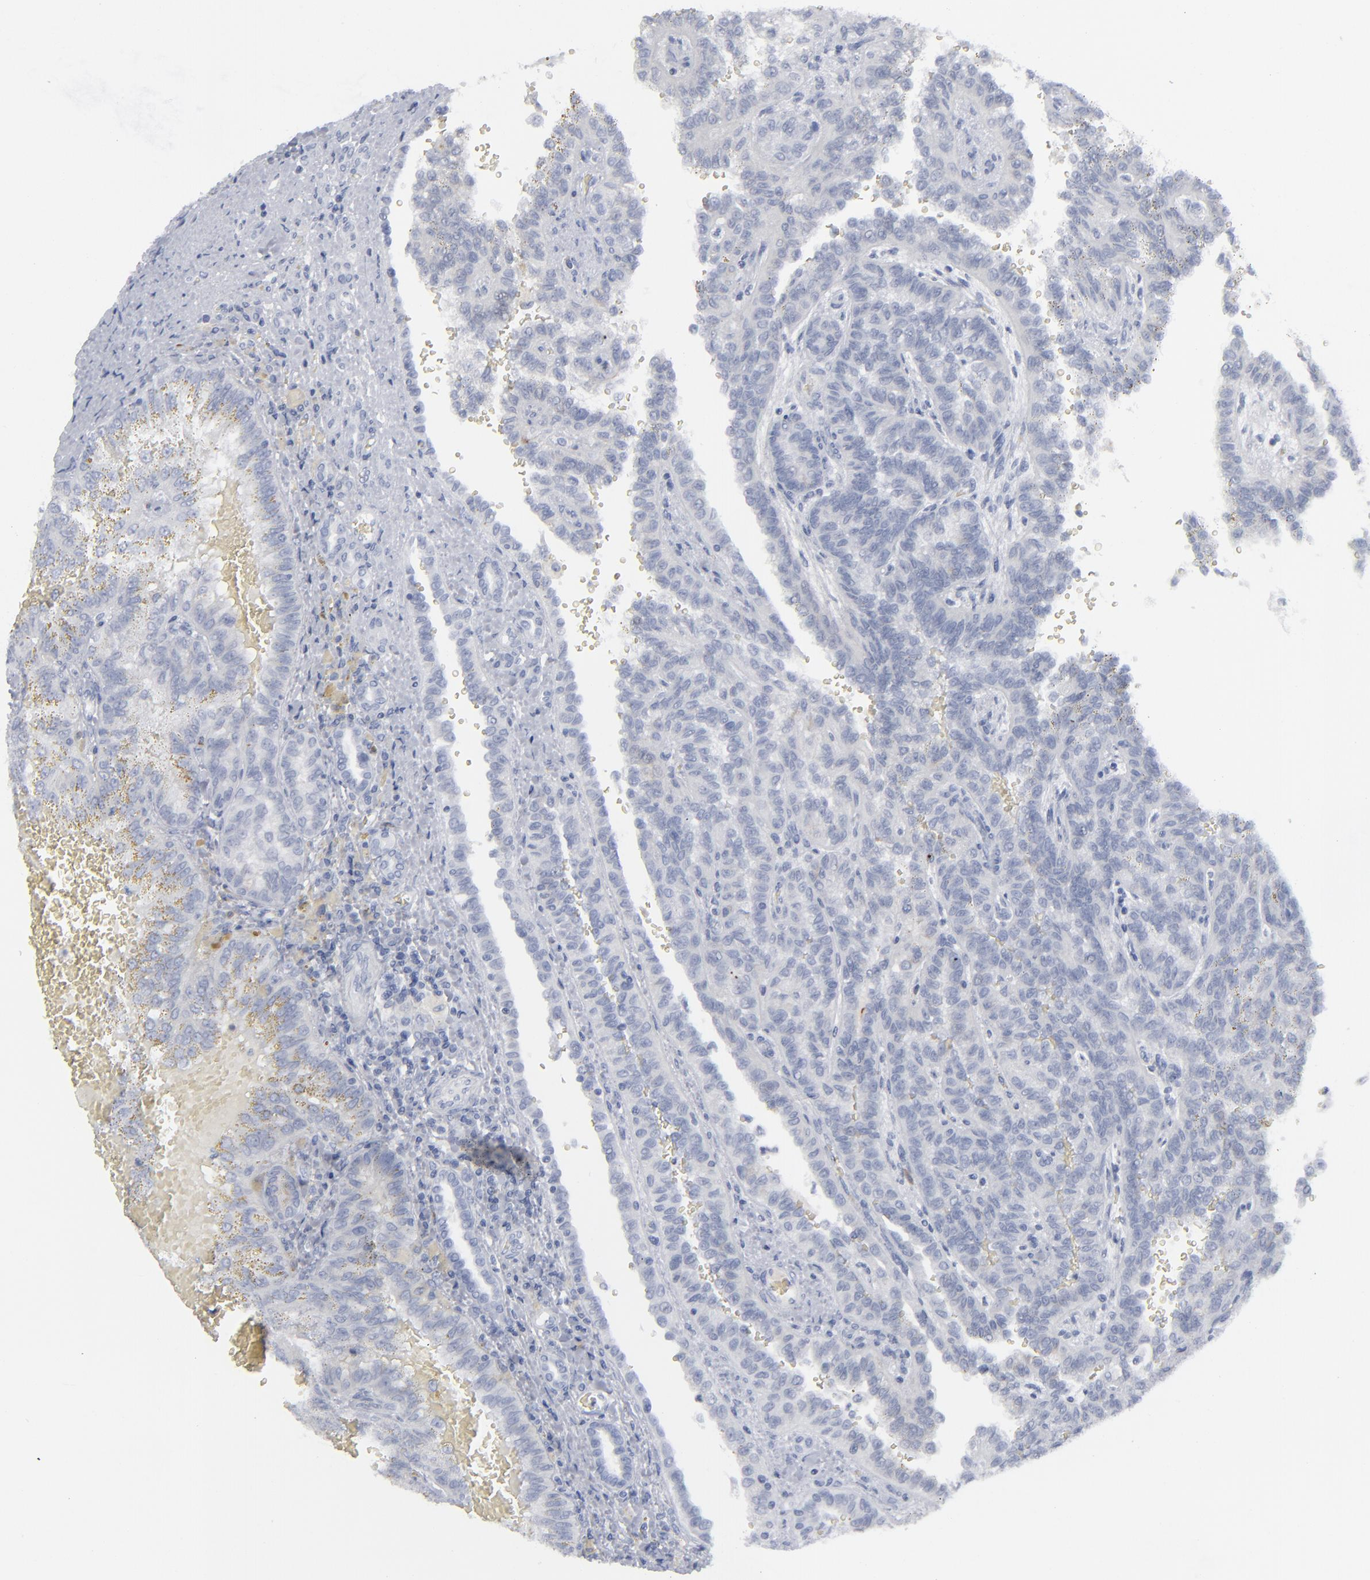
{"staining": {"intensity": "negative", "quantity": "none", "location": "none"}, "tissue": "renal cancer", "cell_type": "Tumor cells", "image_type": "cancer", "snomed": [{"axis": "morphology", "description": "Inflammation, NOS"}, {"axis": "morphology", "description": "Adenocarcinoma, NOS"}, {"axis": "topography", "description": "Kidney"}], "caption": "Image shows no significant protein staining in tumor cells of renal cancer (adenocarcinoma).", "gene": "MSLN", "patient": {"sex": "male", "age": 68}}